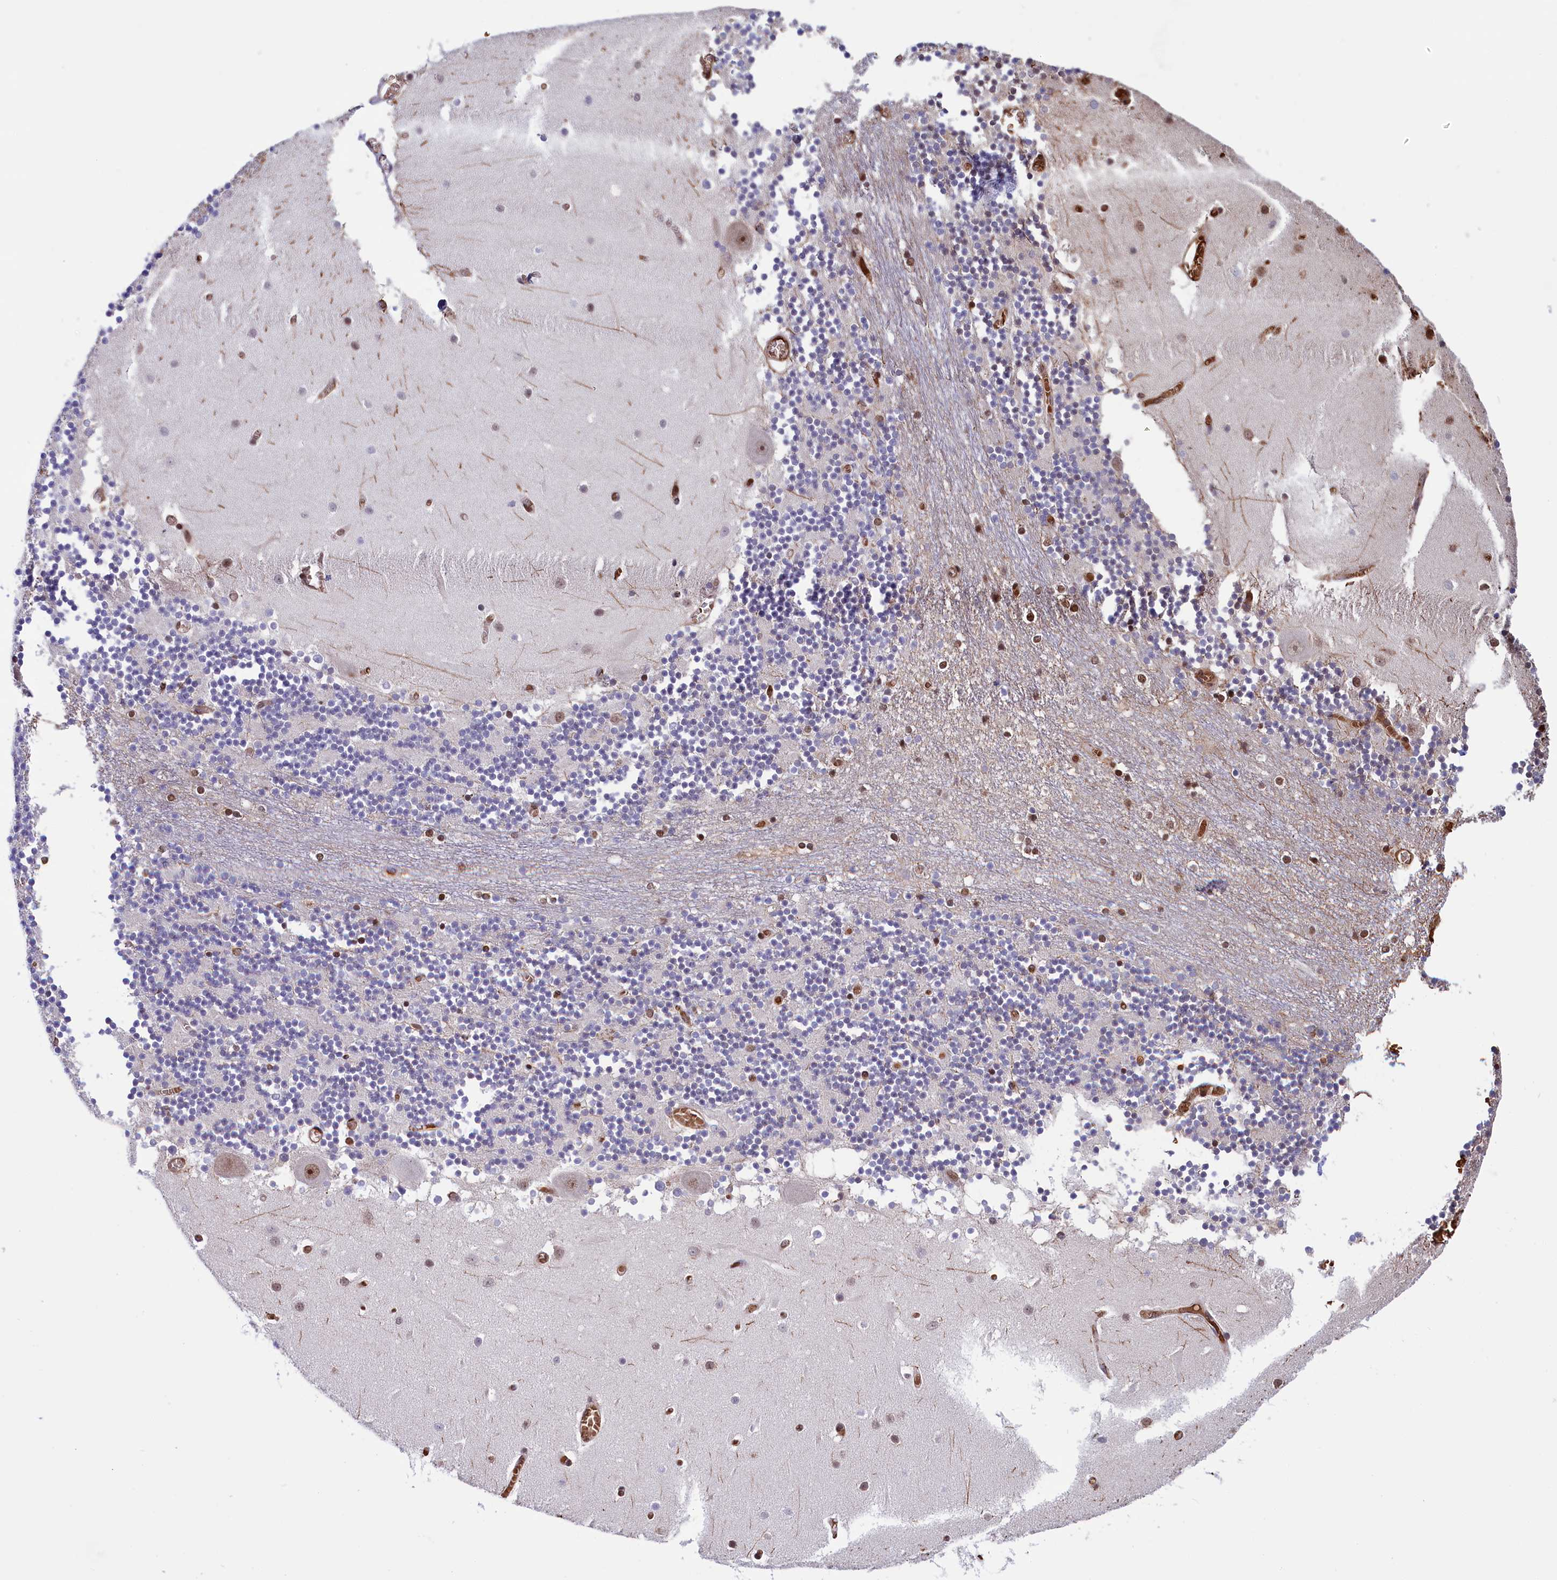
{"staining": {"intensity": "moderate", "quantity": ">75%", "location": "nuclear"}, "tissue": "cerebellum", "cell_type": "Cells in granular layer", "image_type": "normal", "snomed": [{"axis": "morphology", "description": "Normal tissue, NOS"}, {"axis": "topography", "description": "Cerebellum"}], "caption": "Cells in granular layer show medium levels of moderate nuclear staining in approximately >75% of cells in normal cerebellum. (Stains: DAB in brown, nuclei in blue, Microscopy: brightfield microscopy at high magnification).", "gene": "MPHOSPH8", "patient": {"sex": "female", "age": 28}}